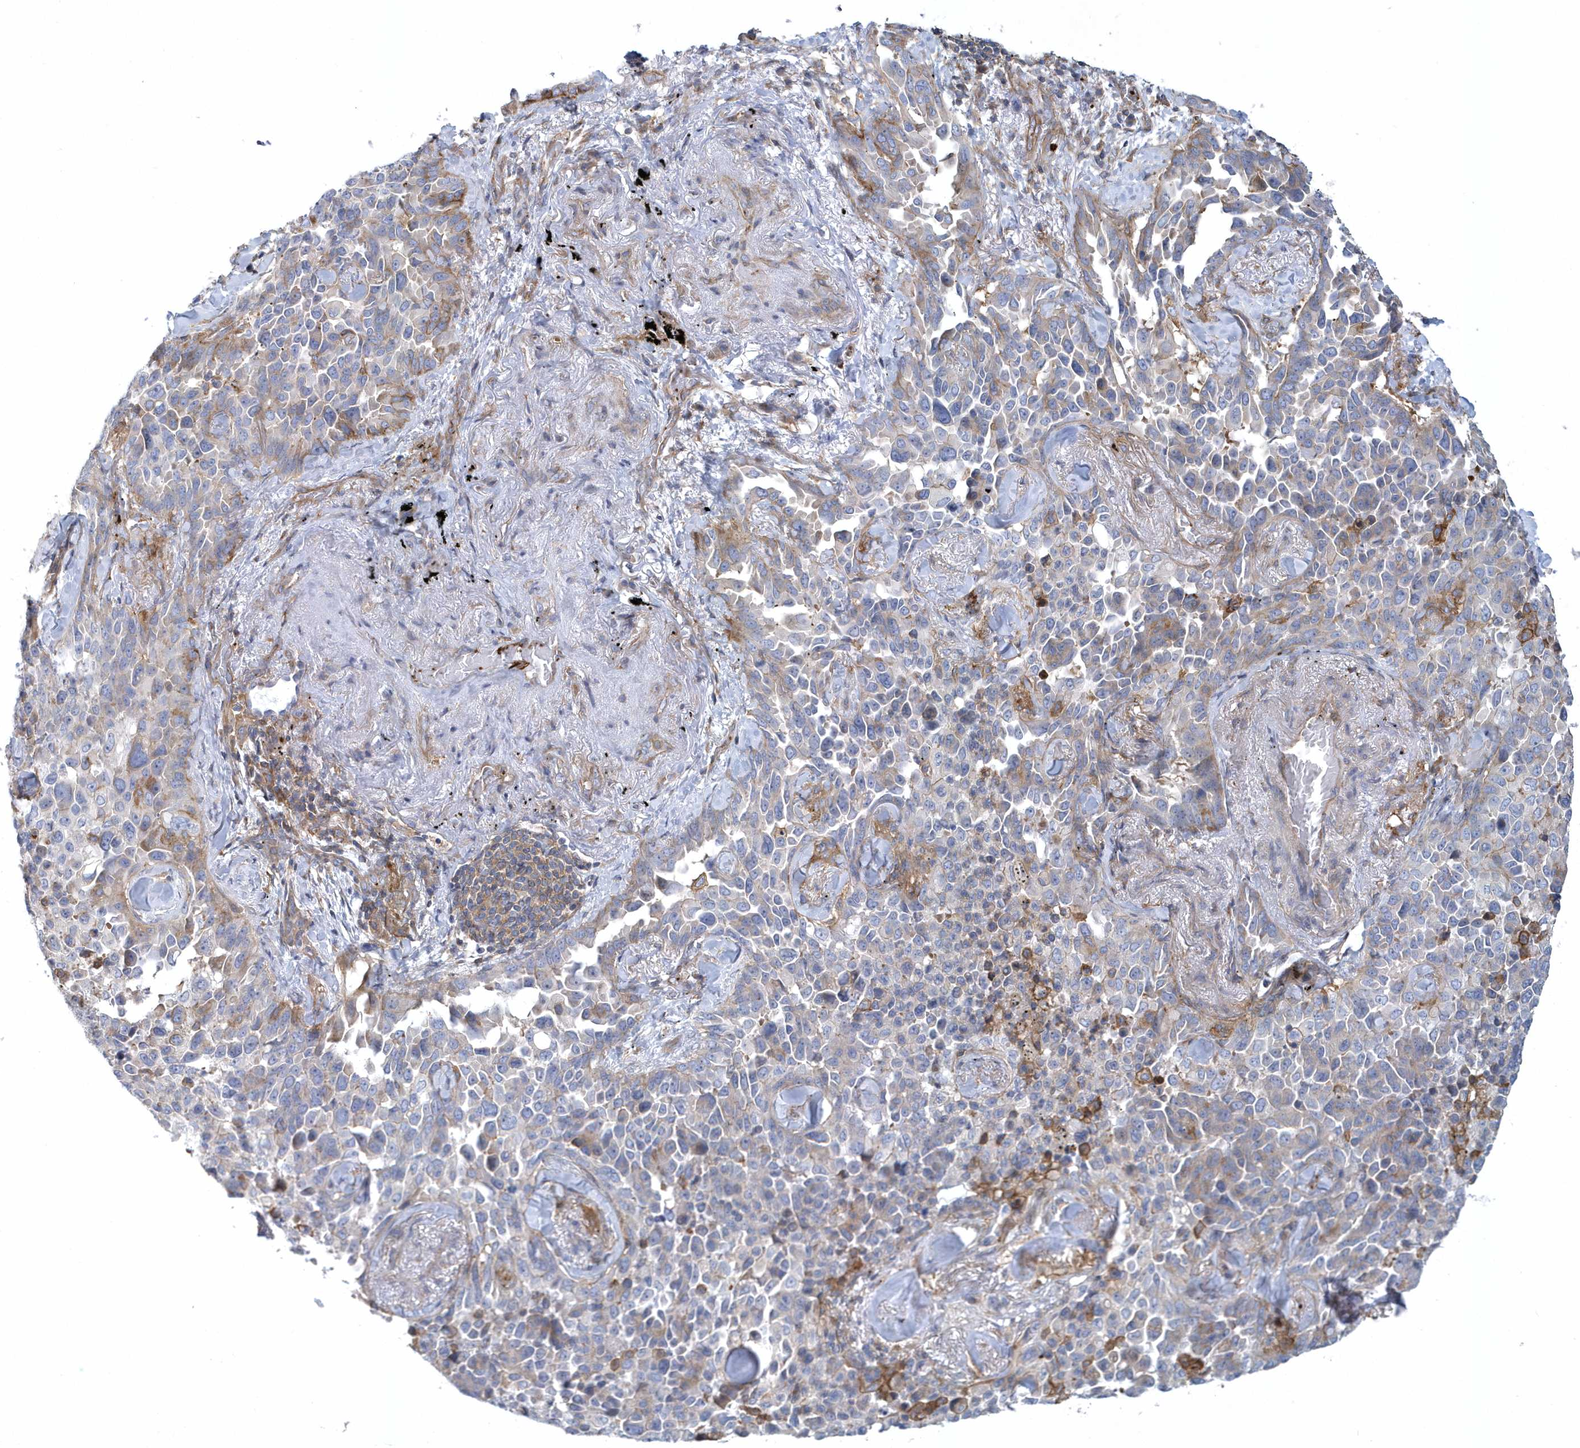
{"staining": {"intensity": "moderate", "quantity": "<25%", "location": "cytoplasmic/membranous"}, "tissue": "lung cancer", "cell_type": "Tumor cells", "image_type": "cancer", "snomed": [{"axis": "morphology", "description": "Adenocarcinoma, NOS"}, {"axis": "topography", "description": "Lung"}], "caption": "Lung cancer (adenocarcinoma) stained with a protein marker demonstrates moderate staining in tumor cells.", "gene": "ARAP2", "patient": {"sex": "female", "age": 67}}